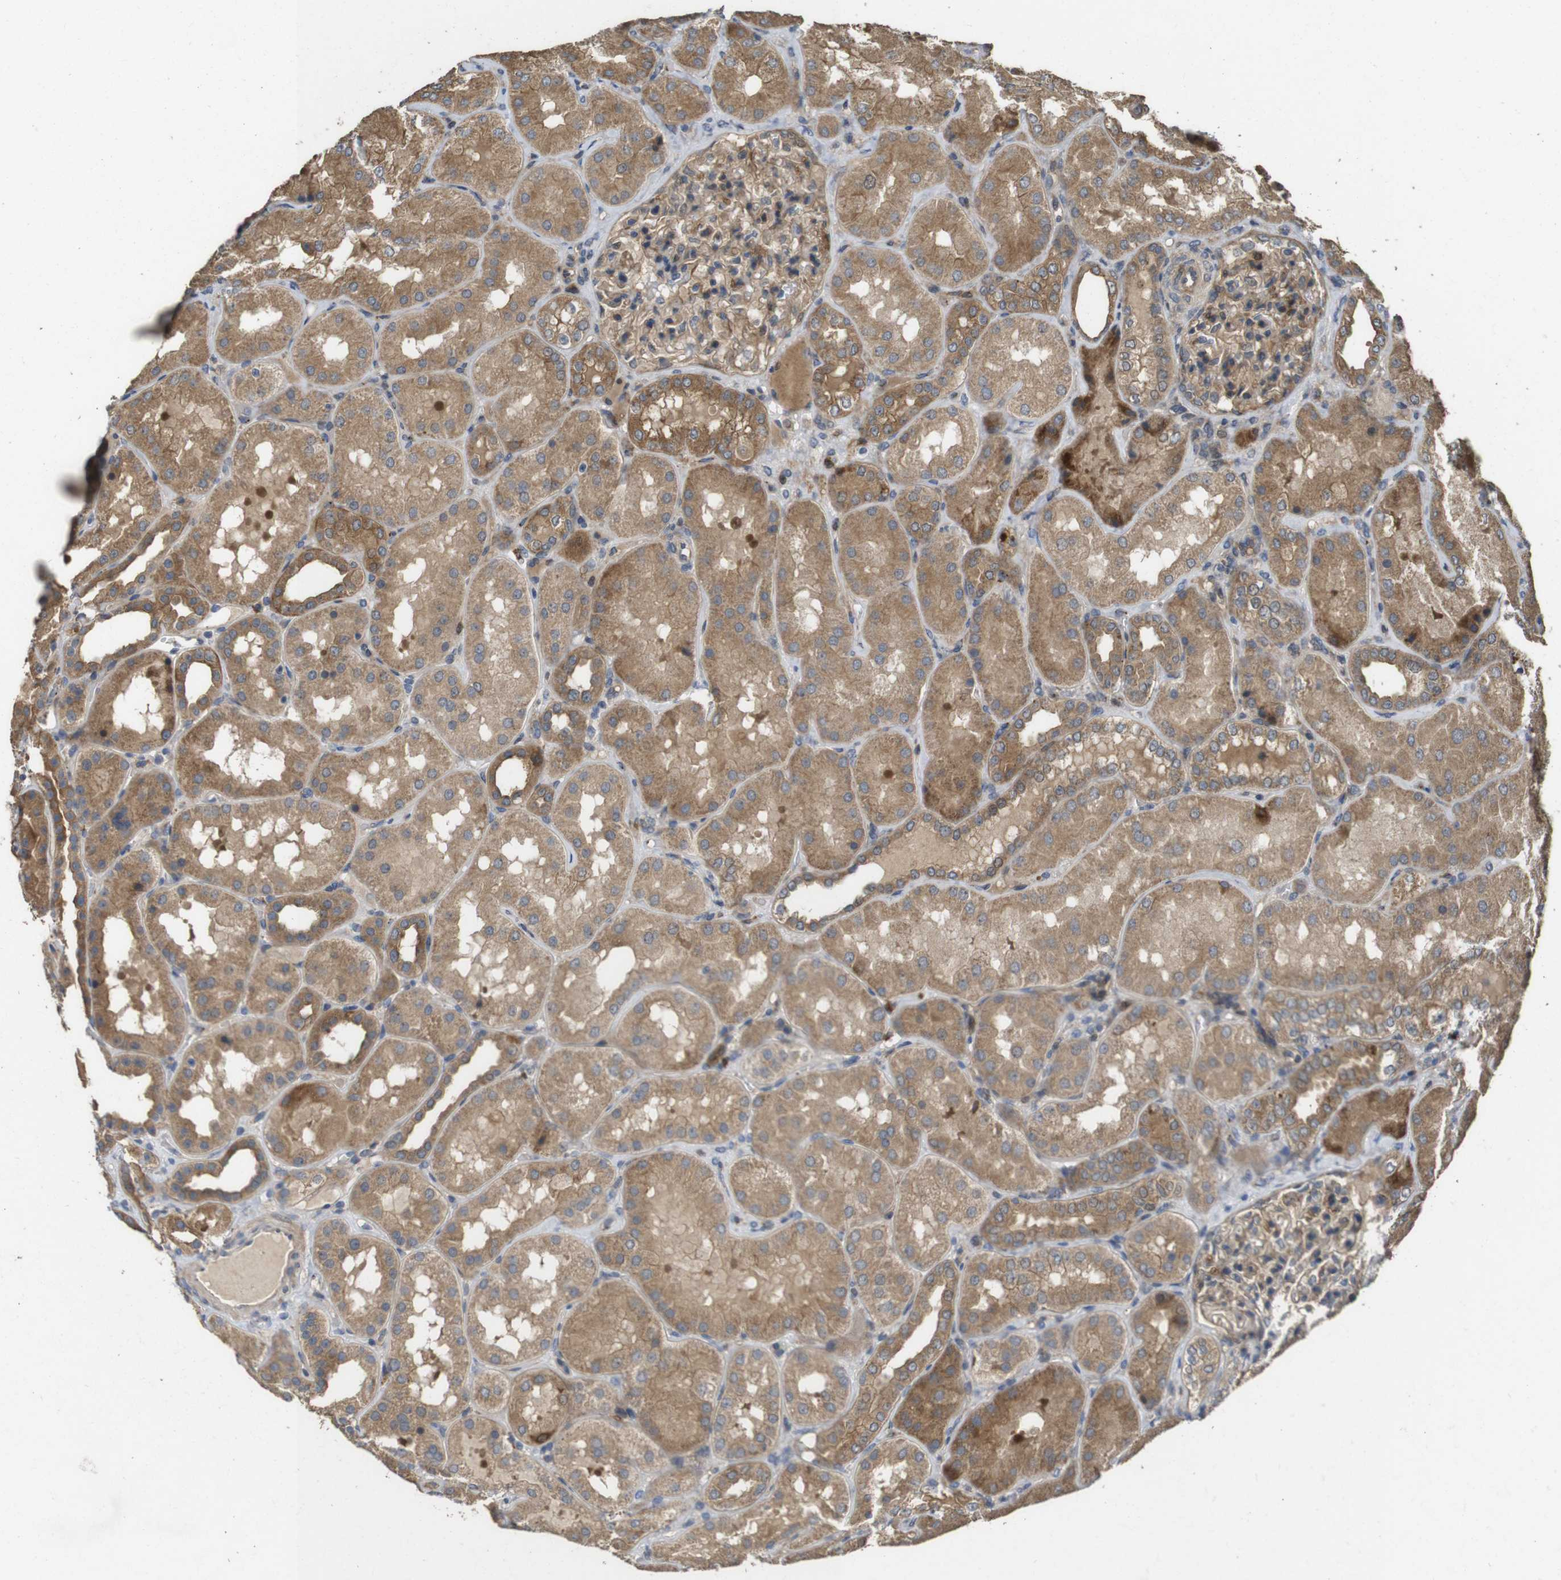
{"staining": {"intensity": "moderate", "quantity": ">75%", "location": "cytoplasmic/membranous"}, "tissue": "kidney", "cell_type": "Cells in glomeruli", "image_type": "normal", "snomed": [{"axis": "morphology", "description": "Normal tissue, NOS"}, {"axis": "topography", "description": "Kidney"}], "caption": "Protein expression analysis of normal human kidney reveals moderate cytoplasmic/membranous expression in approximately >75% of cells in glomeruli.", "gene": "PCDHB10", "patient": {"sex": "female", "age": 56}}